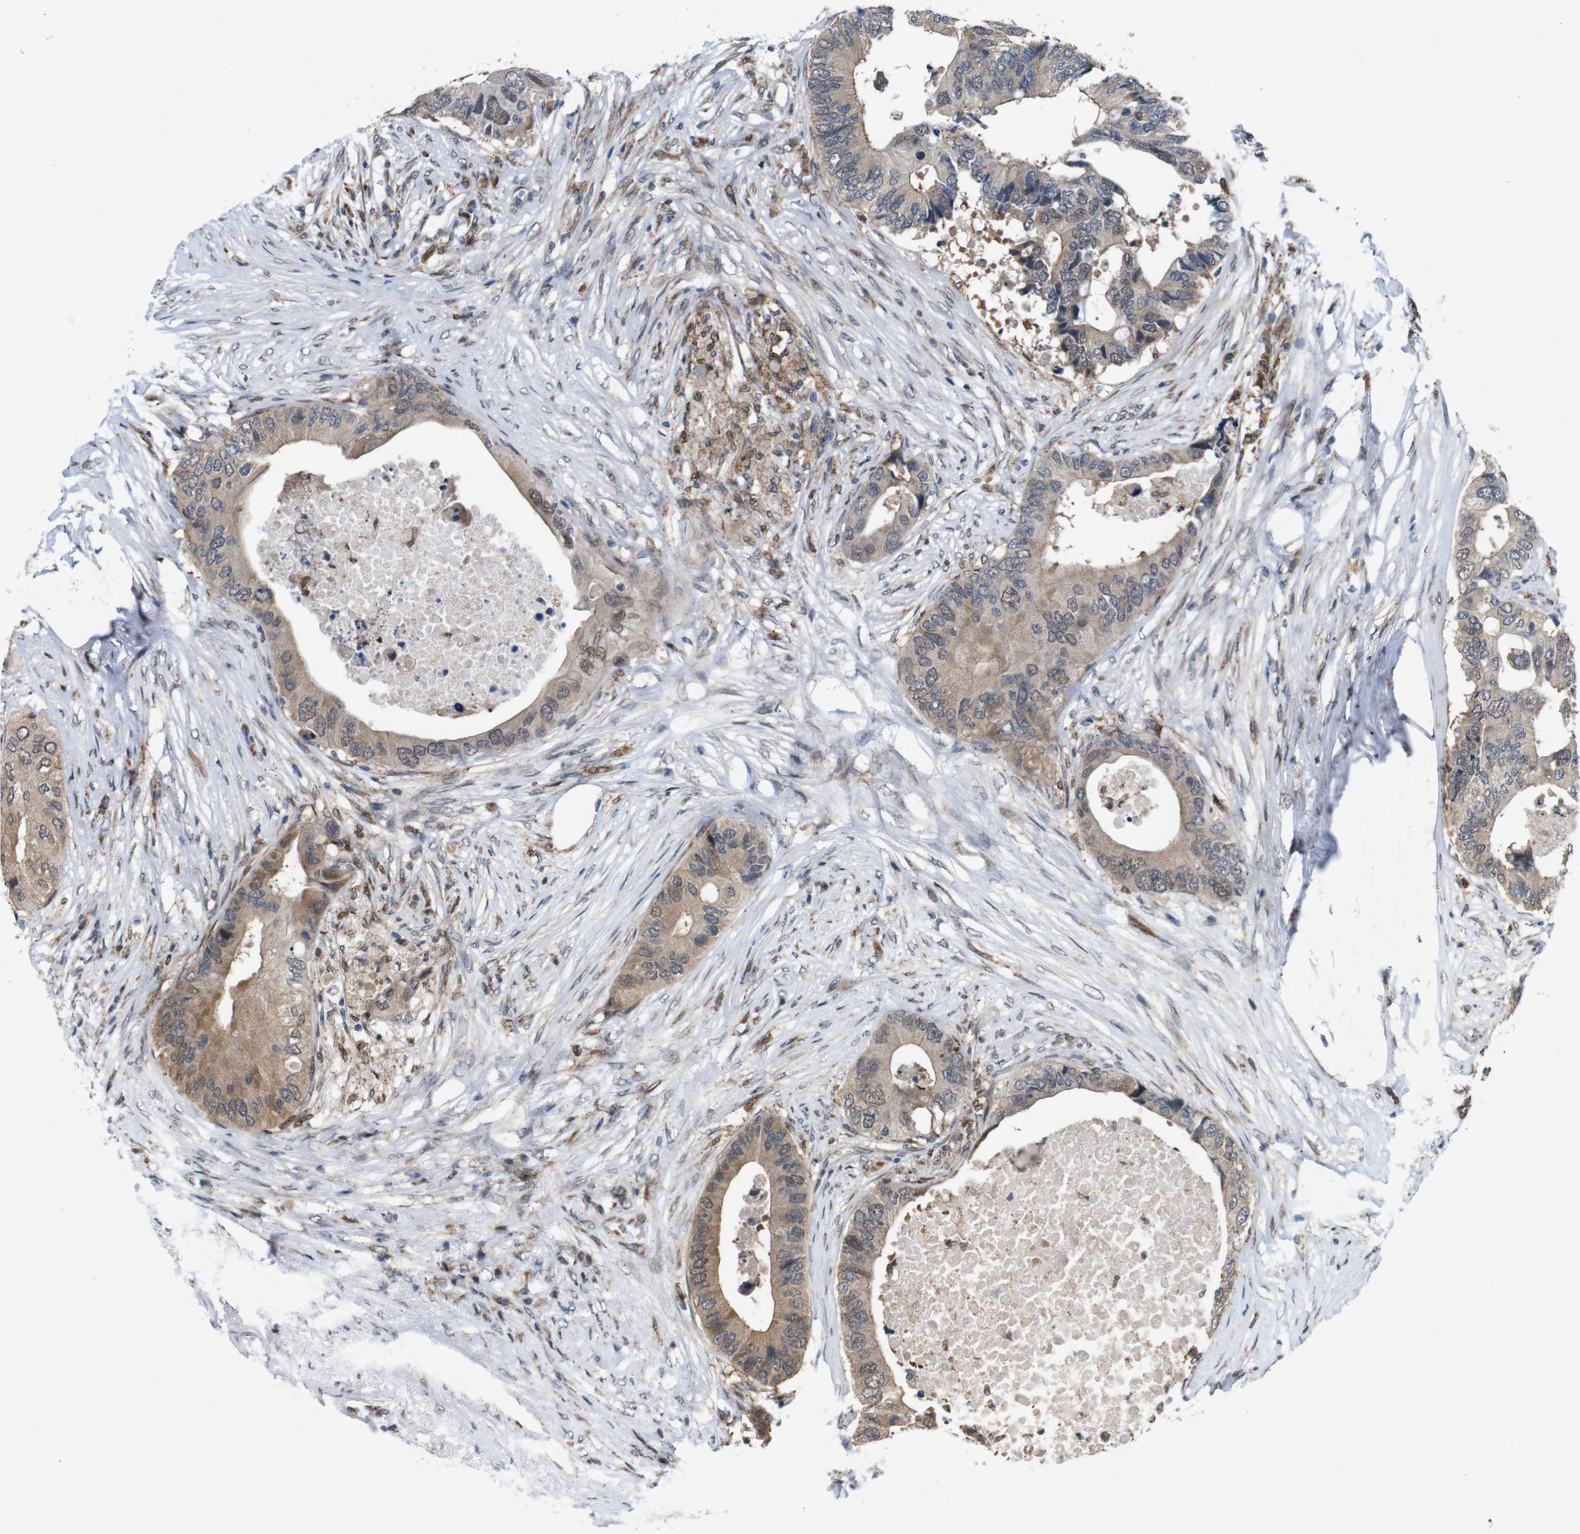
{"staining": {"intensity": "moderate", "quantity": ">75%", "location": "cytoplasmic/membranous,nuclear"}, "tissue": "colorectal cancer", "cell_type": "Tumor cells", "image_type": "cancer", "snomed": [{"axis": "morphology", "description": "Adenocarcinoma, NOS"}, {"axis": "topography", "description": "Colon"}], "caption": "This is a photomicrograph of IHC staining of adenocarcinoma (colorectal), which shows moderate positivity in the cytoplasmic/membranous and nuclear of tumor cells.", "gene": "PNMA8A", "patient": {"sex": "male", "age": 71}}